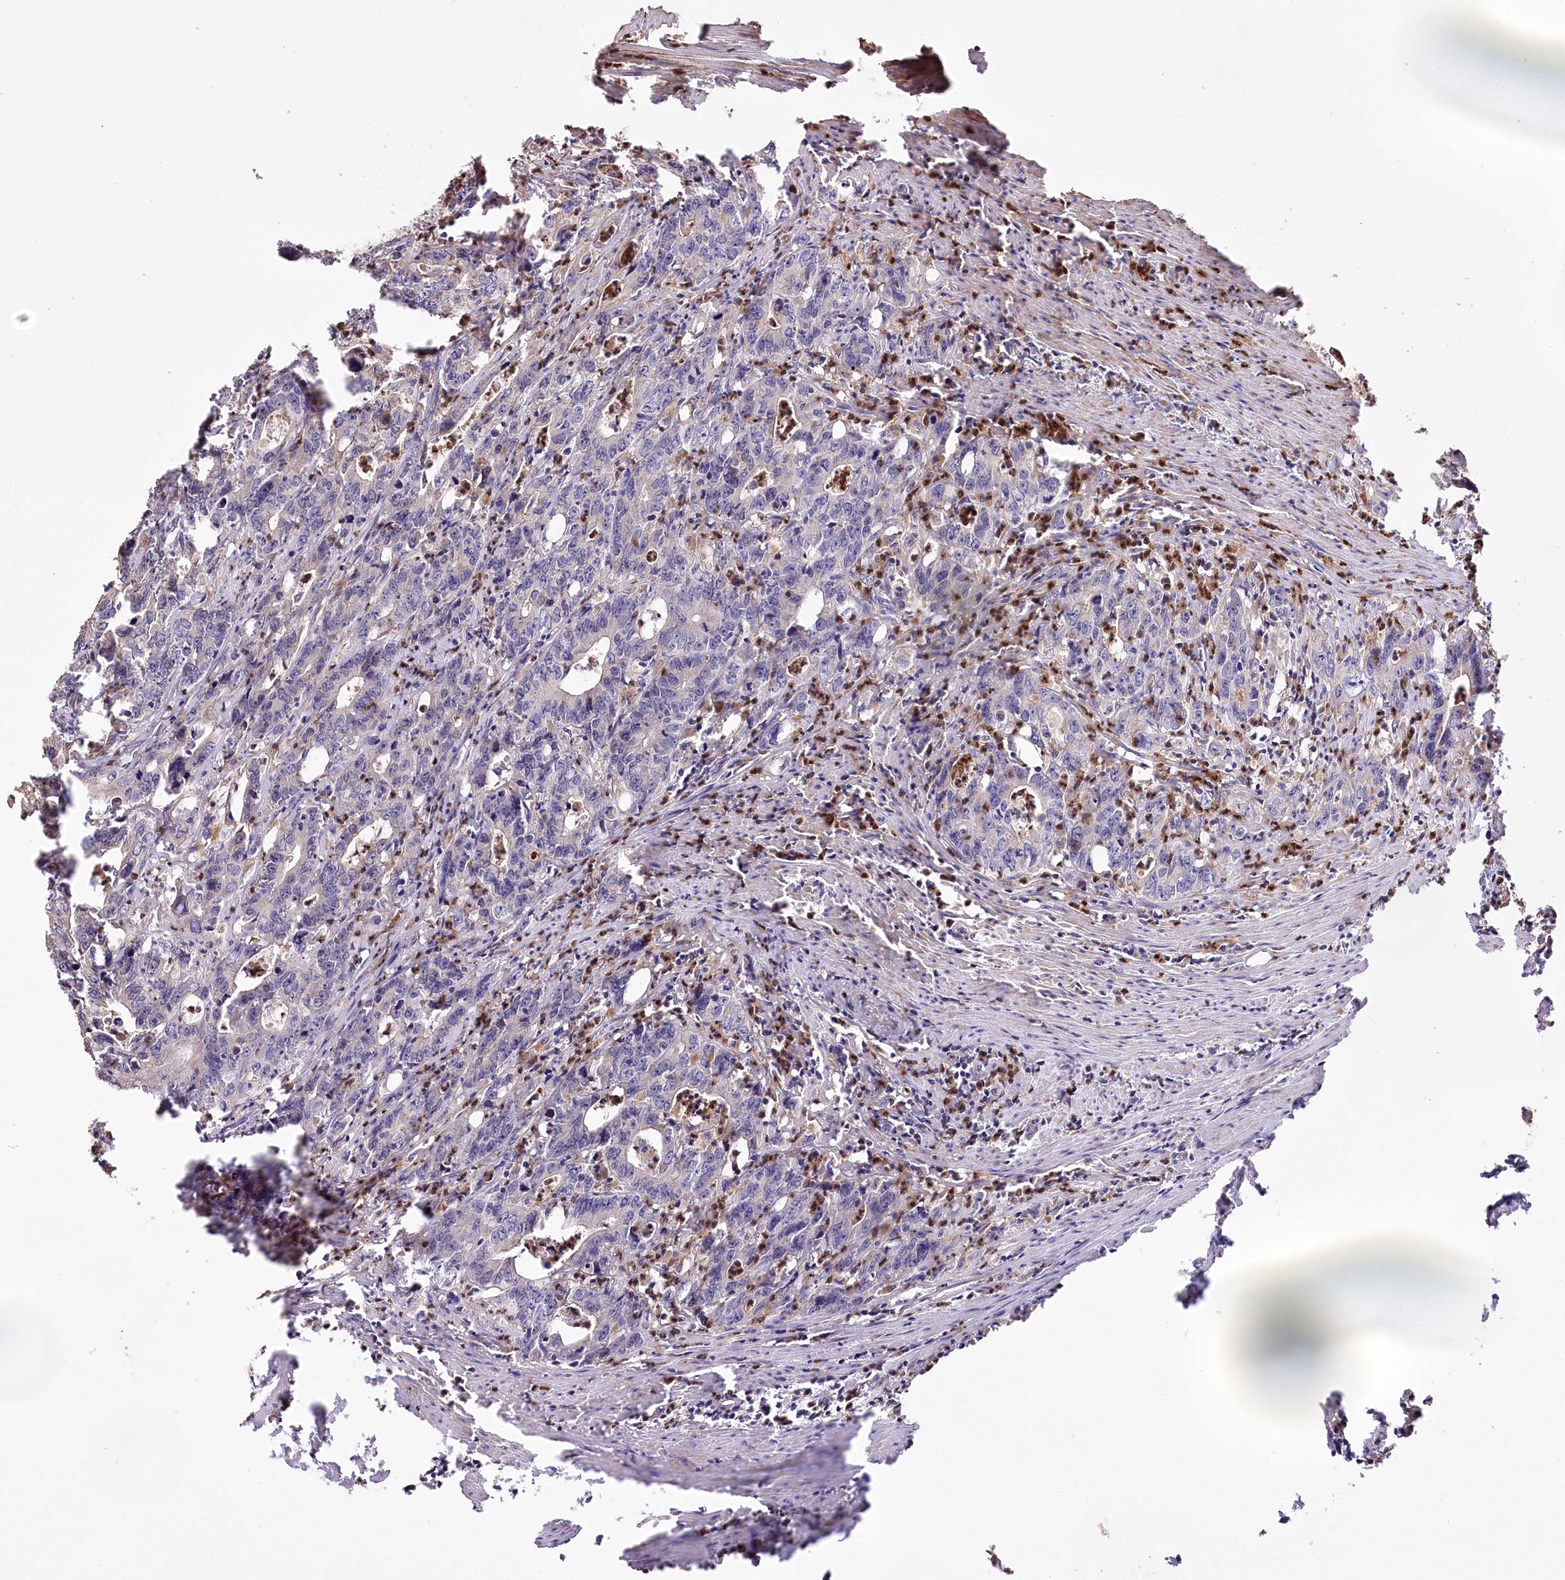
{"staining": {"intensity": "negative", "quantity": "none", "location": "none"}, "tissue": "colorectal cancer", "cell_type": "Tumor cells", "image_type": "cancer", "snomed": [{"axis": "morphology", "description": "Adenocarcinoma, NOS"}, {"axis": "topography", "description": "Colon"}], "caption": "DAB (3,3'-diaminobenzidine) immunohistochemical staining of colorectal adenocarcinoma demonstrates no significant staining in tumor cells.", "gene": "RNF24", "patient": {"sex": "female", "age": 75}}